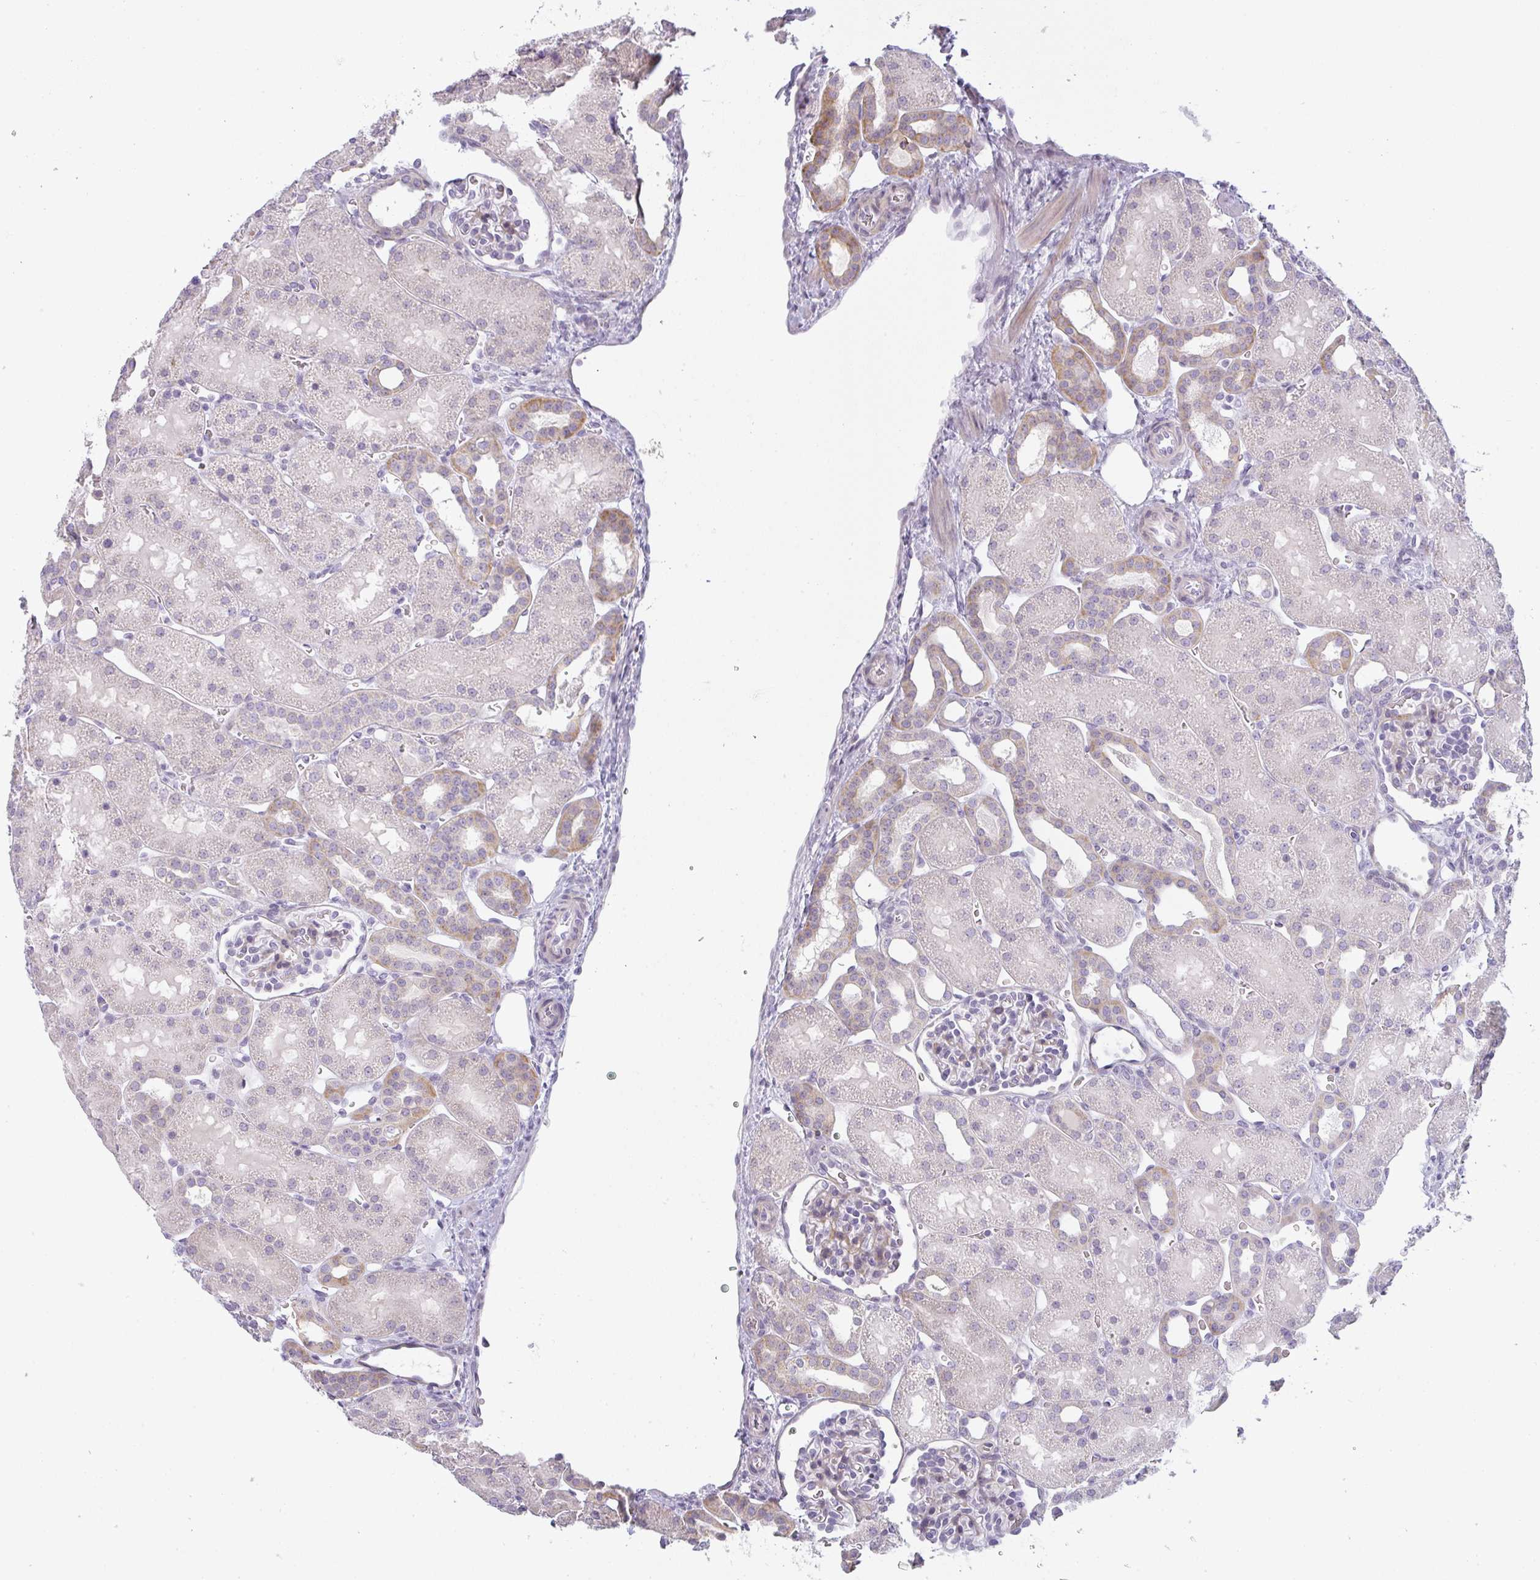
{"staining": {"intensity": "weak", "quantity": "<25%", "location": "cytoplasmic/membranous"}, "tissue": "kidney", "cell_type": "Cells in glomeruli", "image_type": "normal", "snomed": [{"axis": "morphology", "description": "Normal tissue, NOS"}, {"axis": "topography", "description": "Kidney"}], "caption": "Immunohistochemistry (IHC) of normal kidney exhibits no positivity in cells in glomeruli. Nuclei are stained in blue.", "gene": "SIRPB2", "patient": {"sex": "male", "age": 2}}